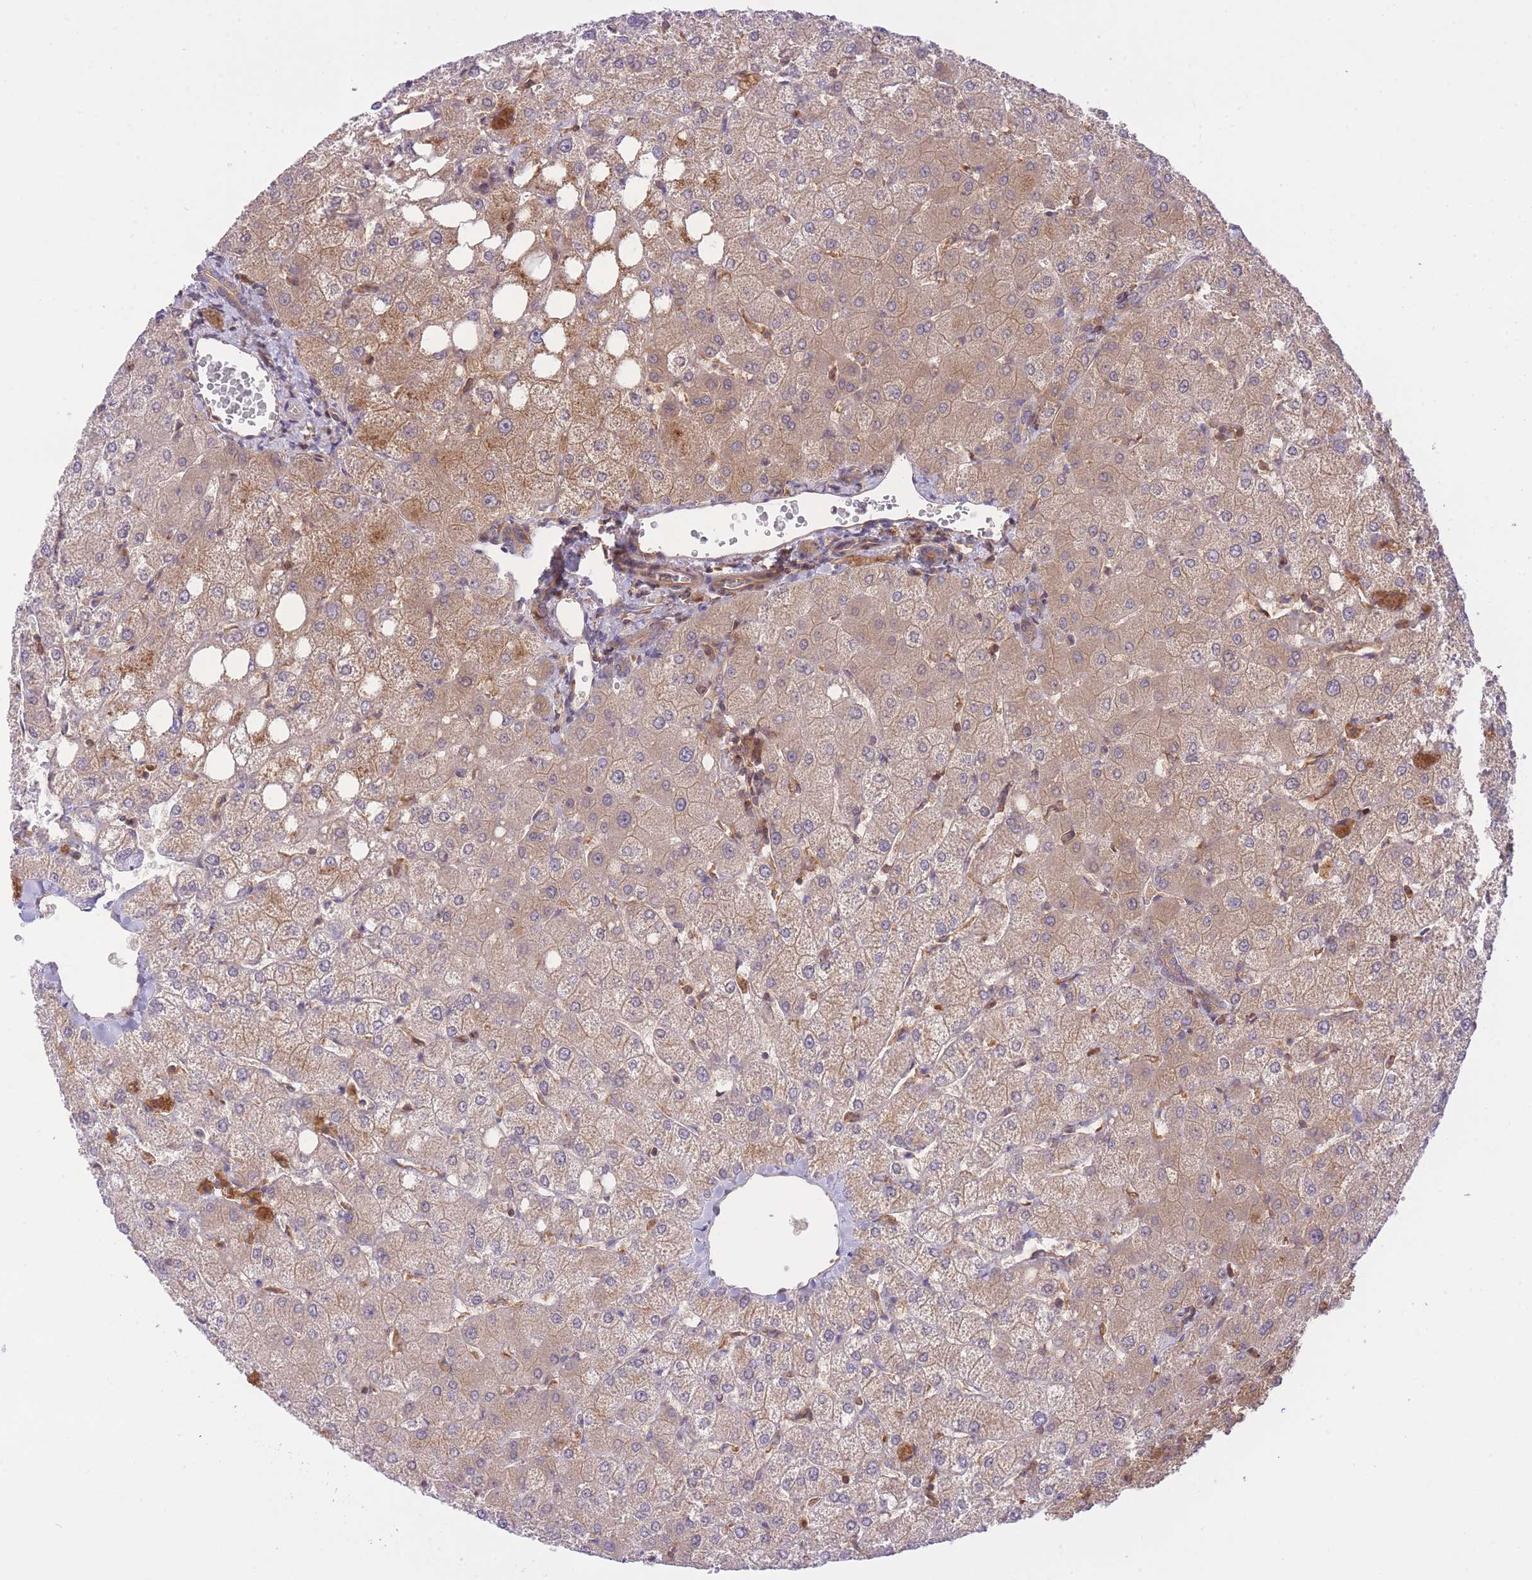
{"staining": {"intensity": "weak", "quantity": "25%-75%", "location": "cytoplasmic/membranous"}, "tissue": "liver", "cell_type": "Cholangiocytes", "image_type": "normal", "snomed": [{"axis": "morphology", "description": "Normal tissue, NOS"}, {"axis": "topography", "description": "Liver"}], "caption": "This photomicrograph shows immunohistochemistry (IHC) staining of benign human liver, with low weak cytoplasmic/membranous positivity in approximately 25%-75% of cholangiocytes.", "gene": "PREP", "patient": {"sex": "female", "age": 54}}